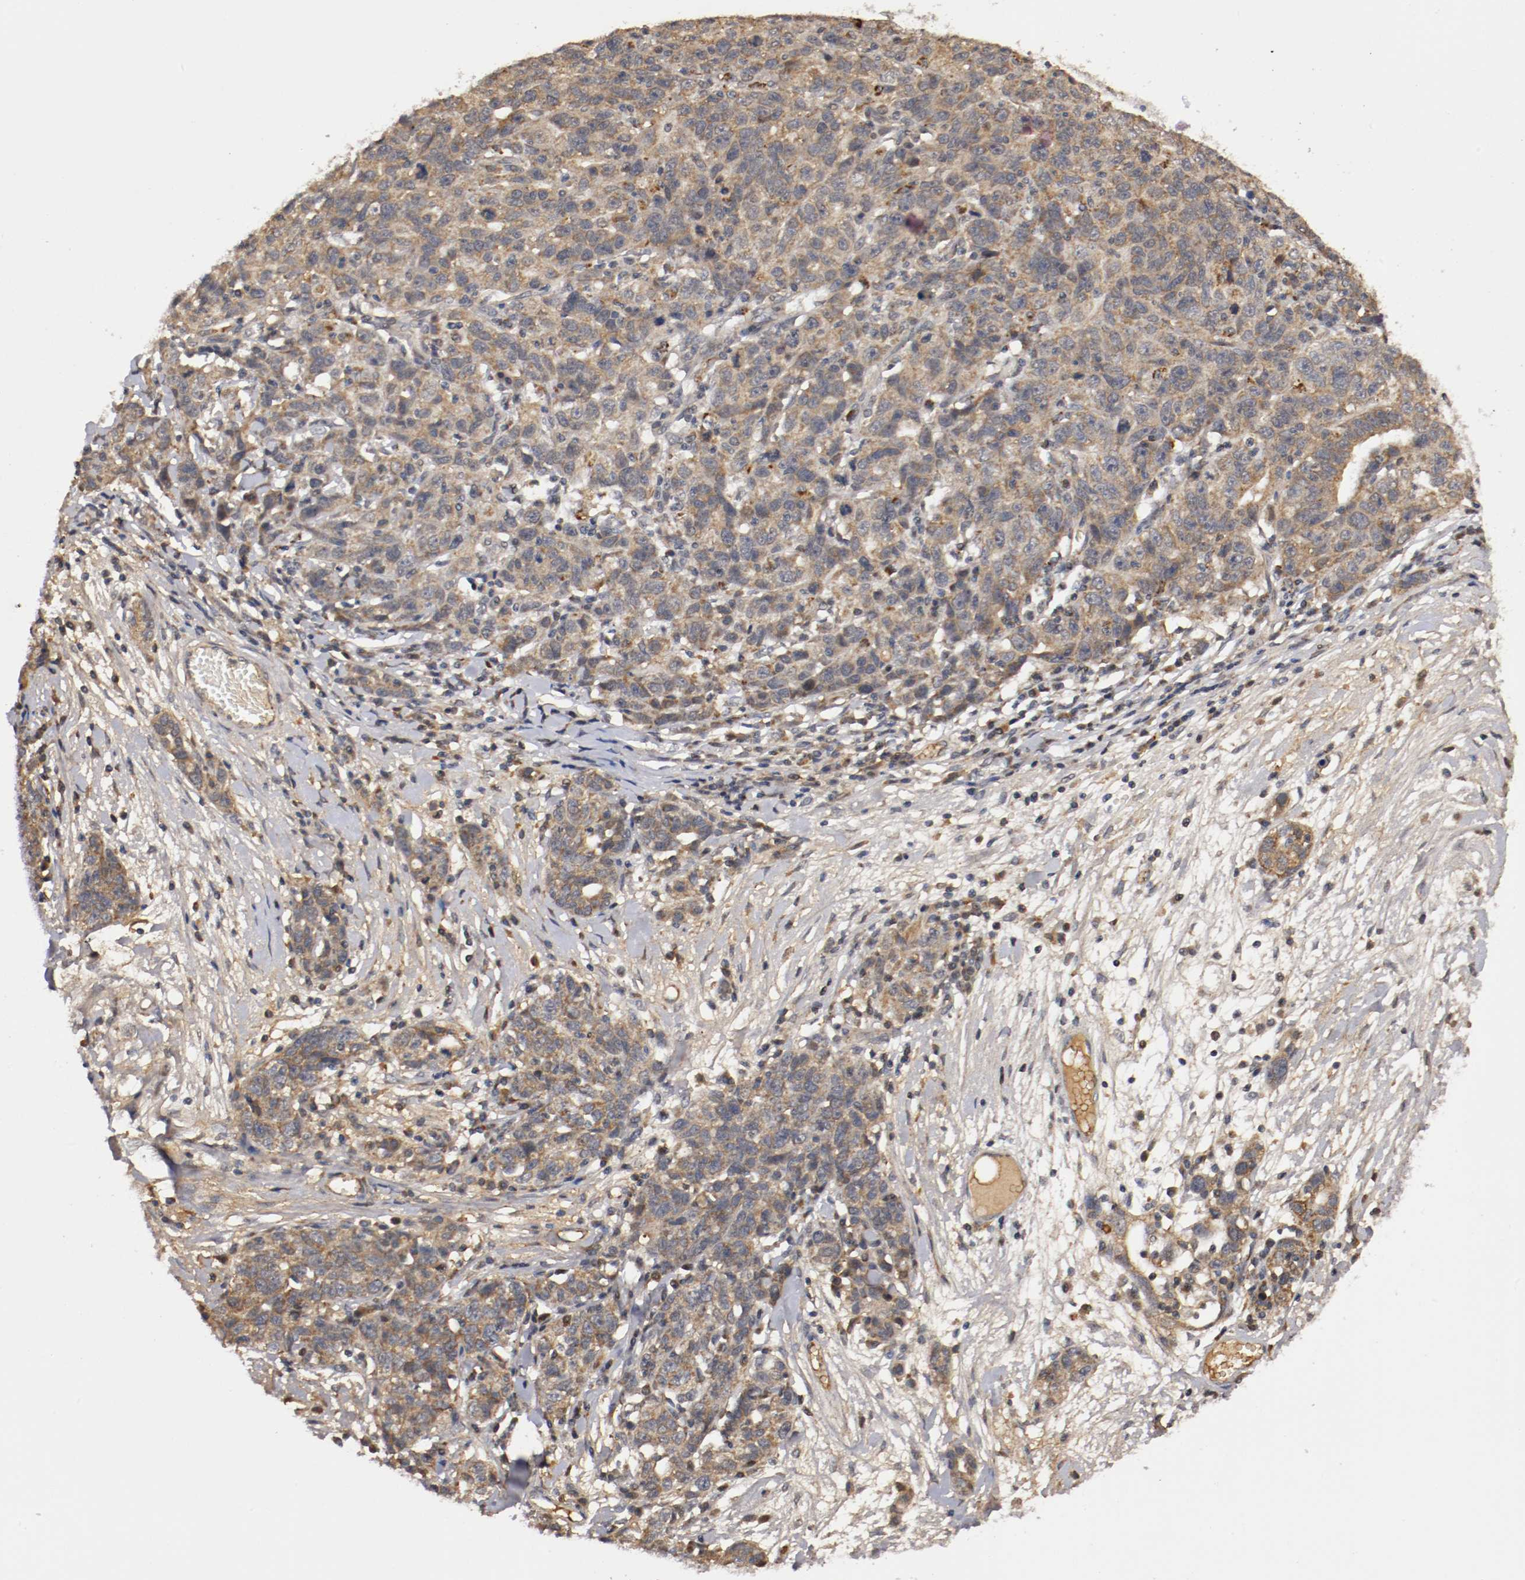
{"staining": {"intensity": "weak", "quantity": ">75%", "location": "cytoplasmic/membranous"}, "tissue": "ovarian cancer", "cell_type": "Tumor cells", "image_type": "cancer", "snomed": [{"axis": "morphology", "description": "Cystadenocarcinoma, serous, NOS"}, {"axis": "topography", "description": "Ovary"}], "caption": "A brown stain labels weak cytoplasmic/membranous positivity of a protein in ovarian cancer (serous cystadenocarcinoma) tumor cells.", "gene": "TNFRSF1B", "patient": {"sex": "female", "age": 71}}